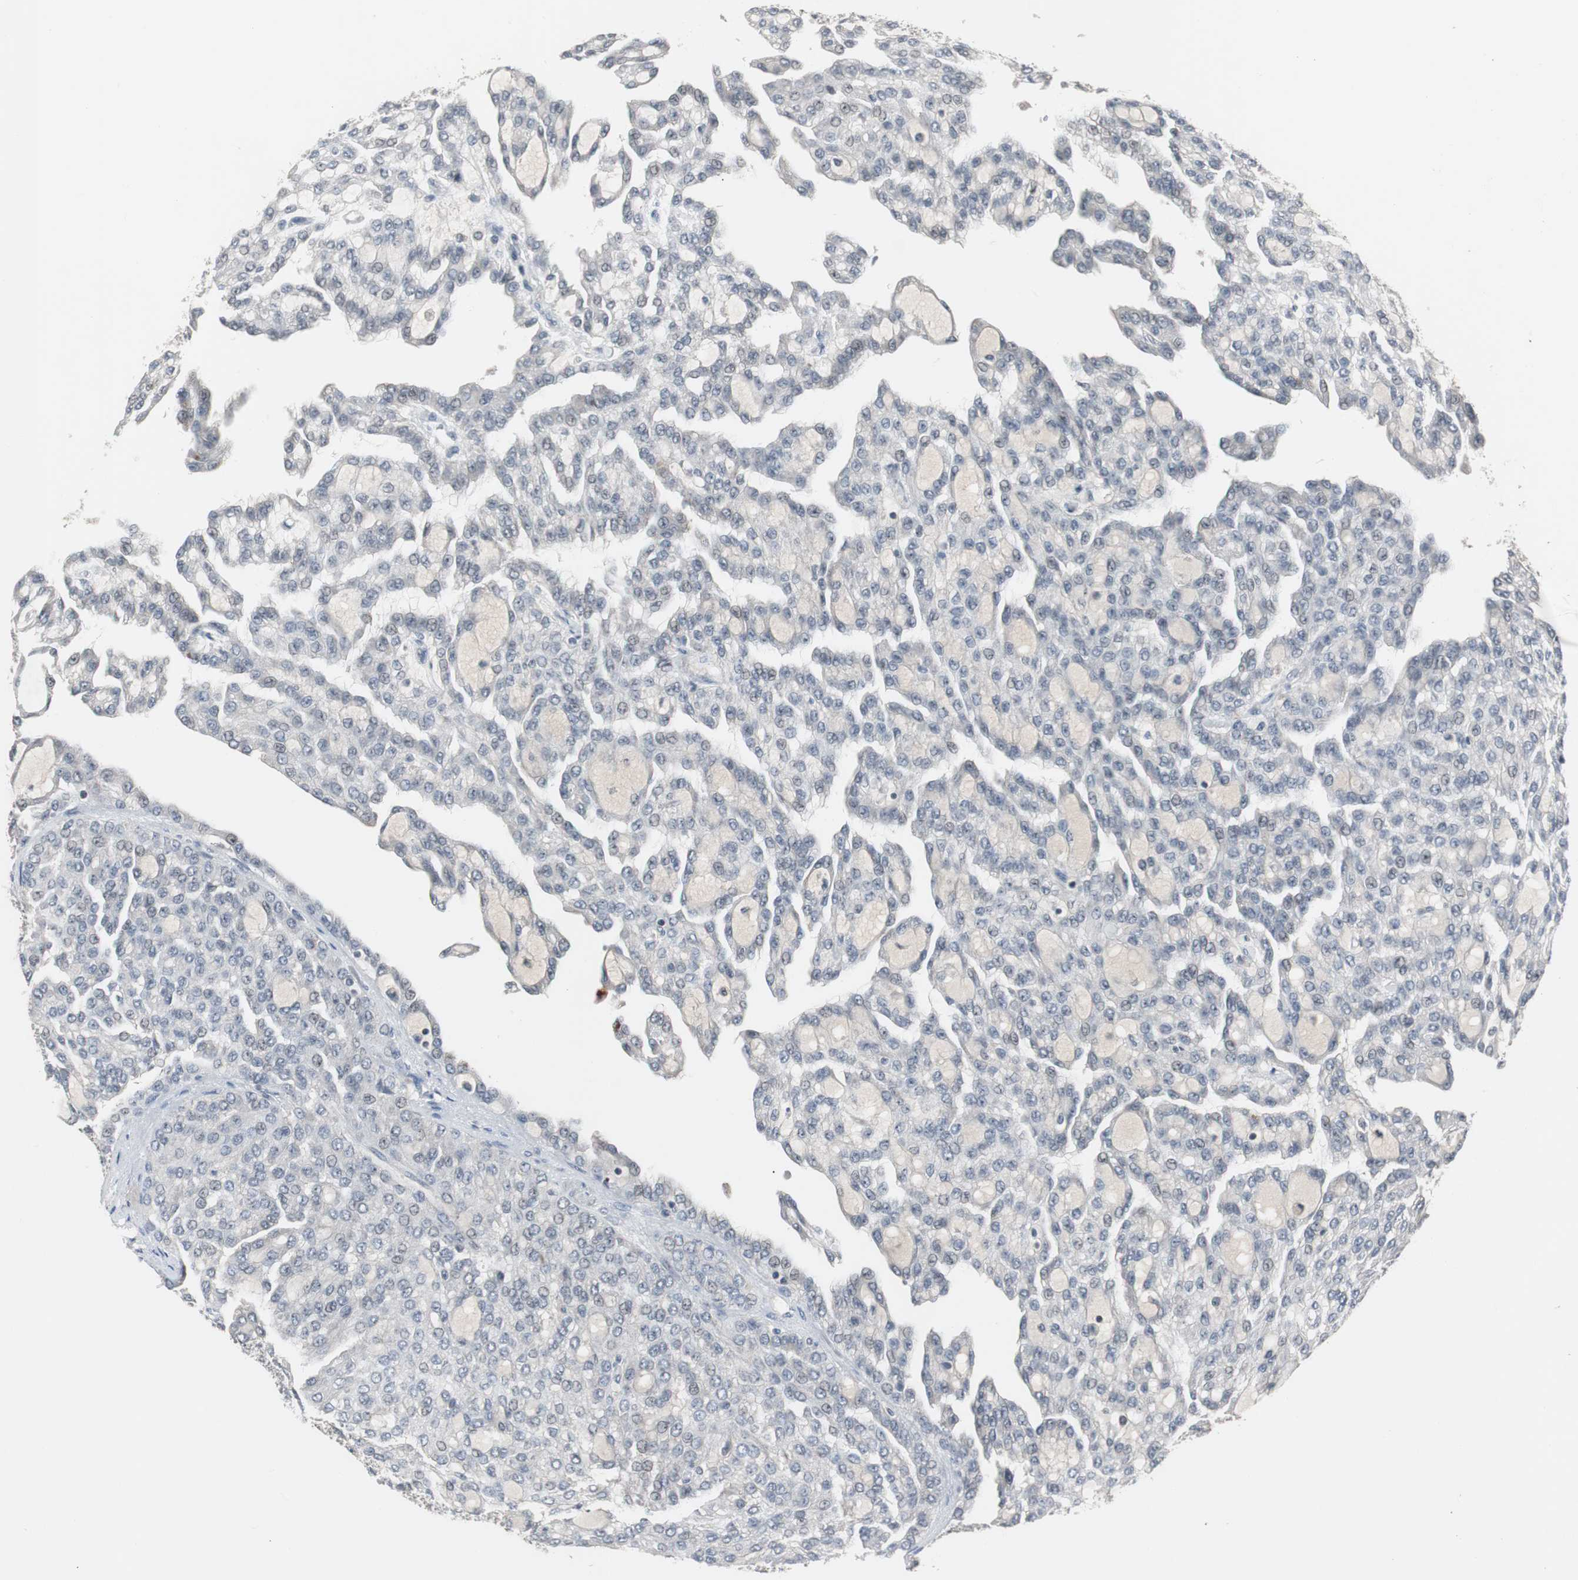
{"staining": {"intensity": "negative", "quantity": "none", "location": "none"}, "tissue": "renal cancer", "cell_type": "Tumor cells", "image_type": "cancer", "snomed": [{"axis": "morphology", "description": "Adenocarcinoma, NOS"}, {"axis": "topography", "description": "Kidney"}], "caption": "An image of human renal cancer (adenocarcinoma) is negative for staining in tumor cells.", "gene": "ZMPSTE24", "patient": {"sex": "male", "age": 63}}